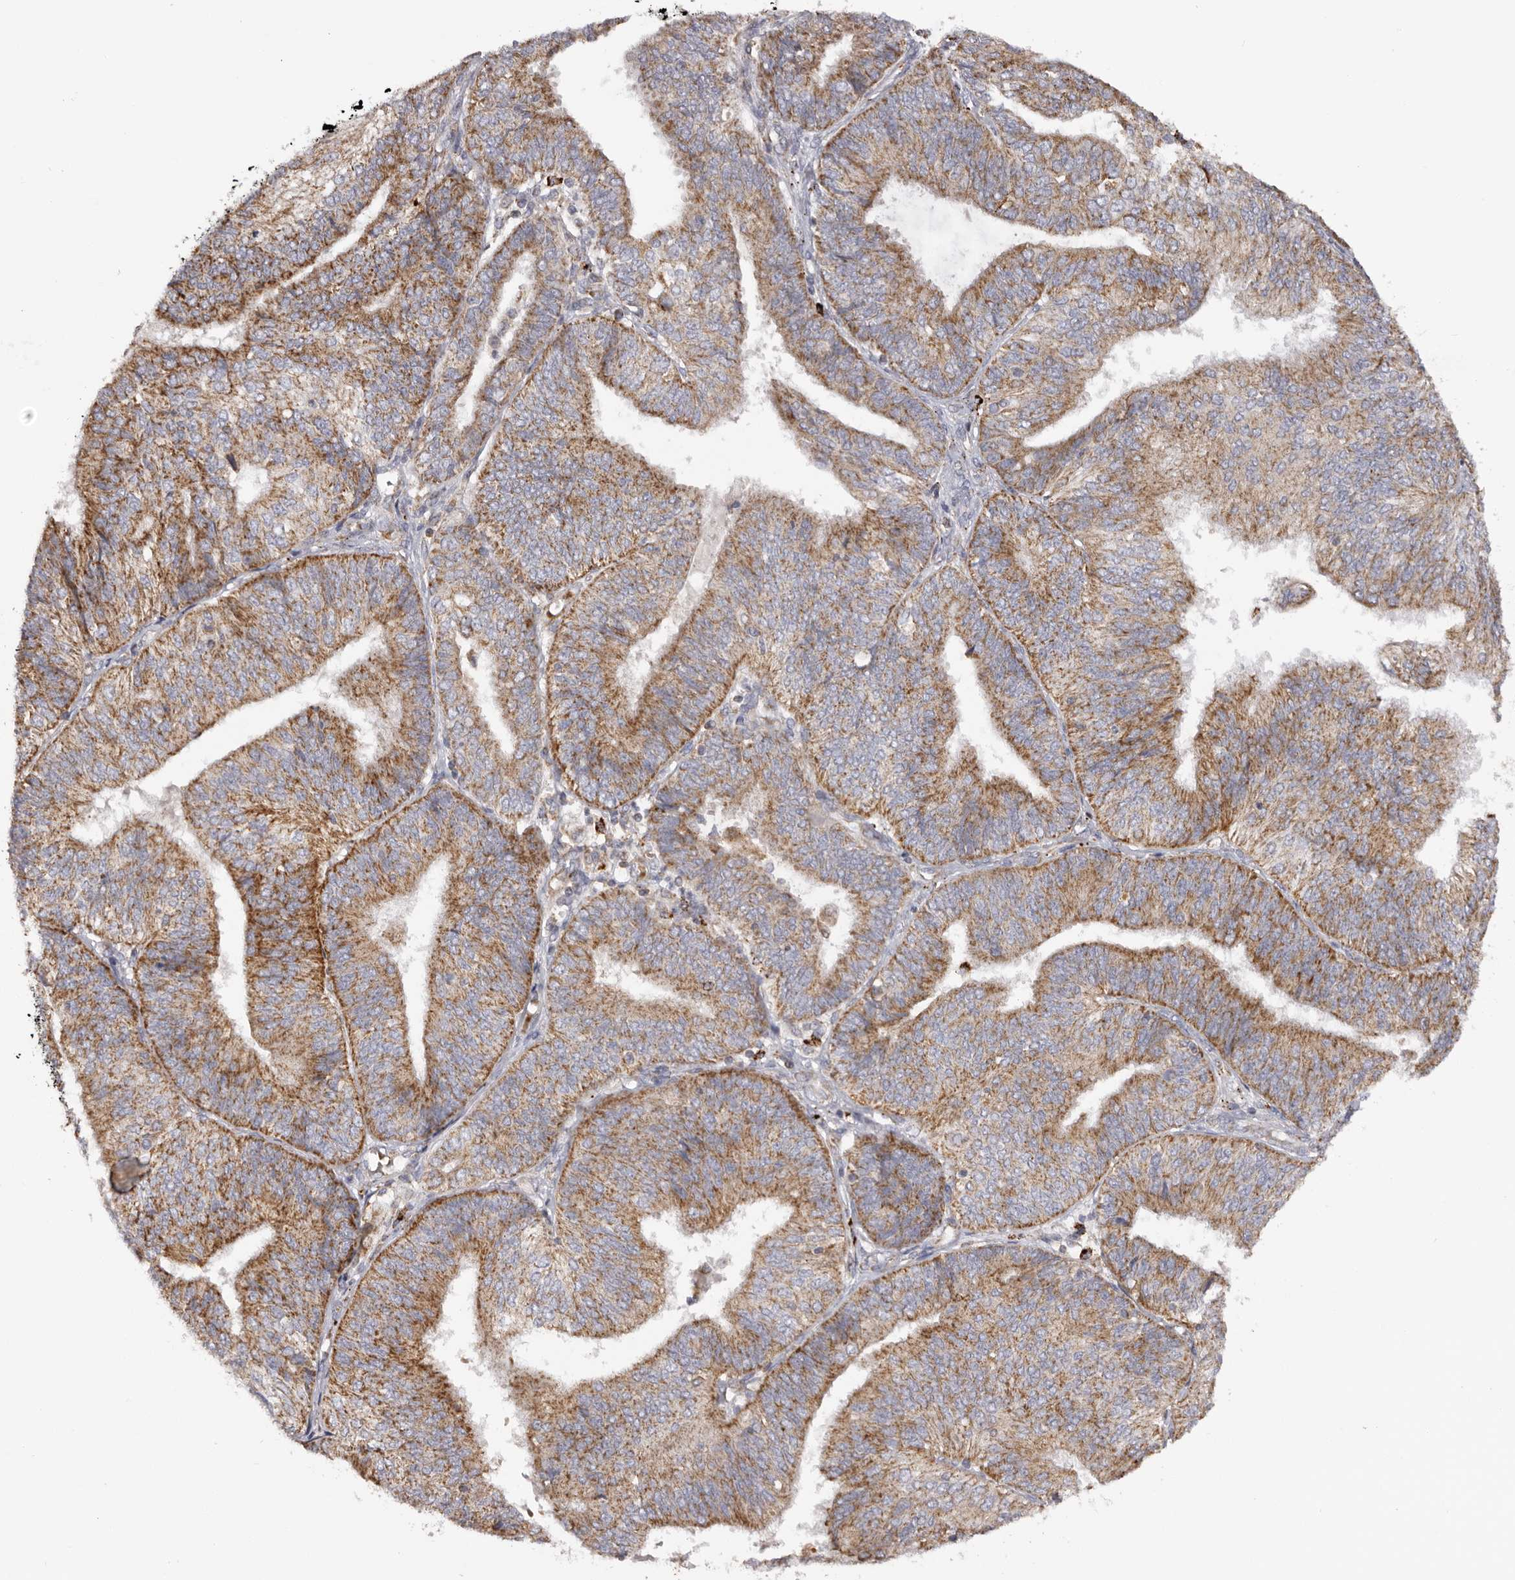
{"staining": {"intensity": "moderate", "quantity": ">75%", "location": "cytoplasmic/membranous"}, "tissue": "endometrial cancer", "cell_type": "Tumor cells", "image_type": "cancer", "snomed": [{"axis": "morphology", "description": "Adenocarcinoma, NOS"}, {"axis": "topography", "description": "Endometrium"}], "caption": "Approximately >75% of tumor cells in human adenocarcinoma (endometrial) reveal moderate cytoplasmic/membranous protein expression as visualized by brown immunohistochemical staining.", "gene": "MECR", "patient": {"sex": "female", "age": 58}}